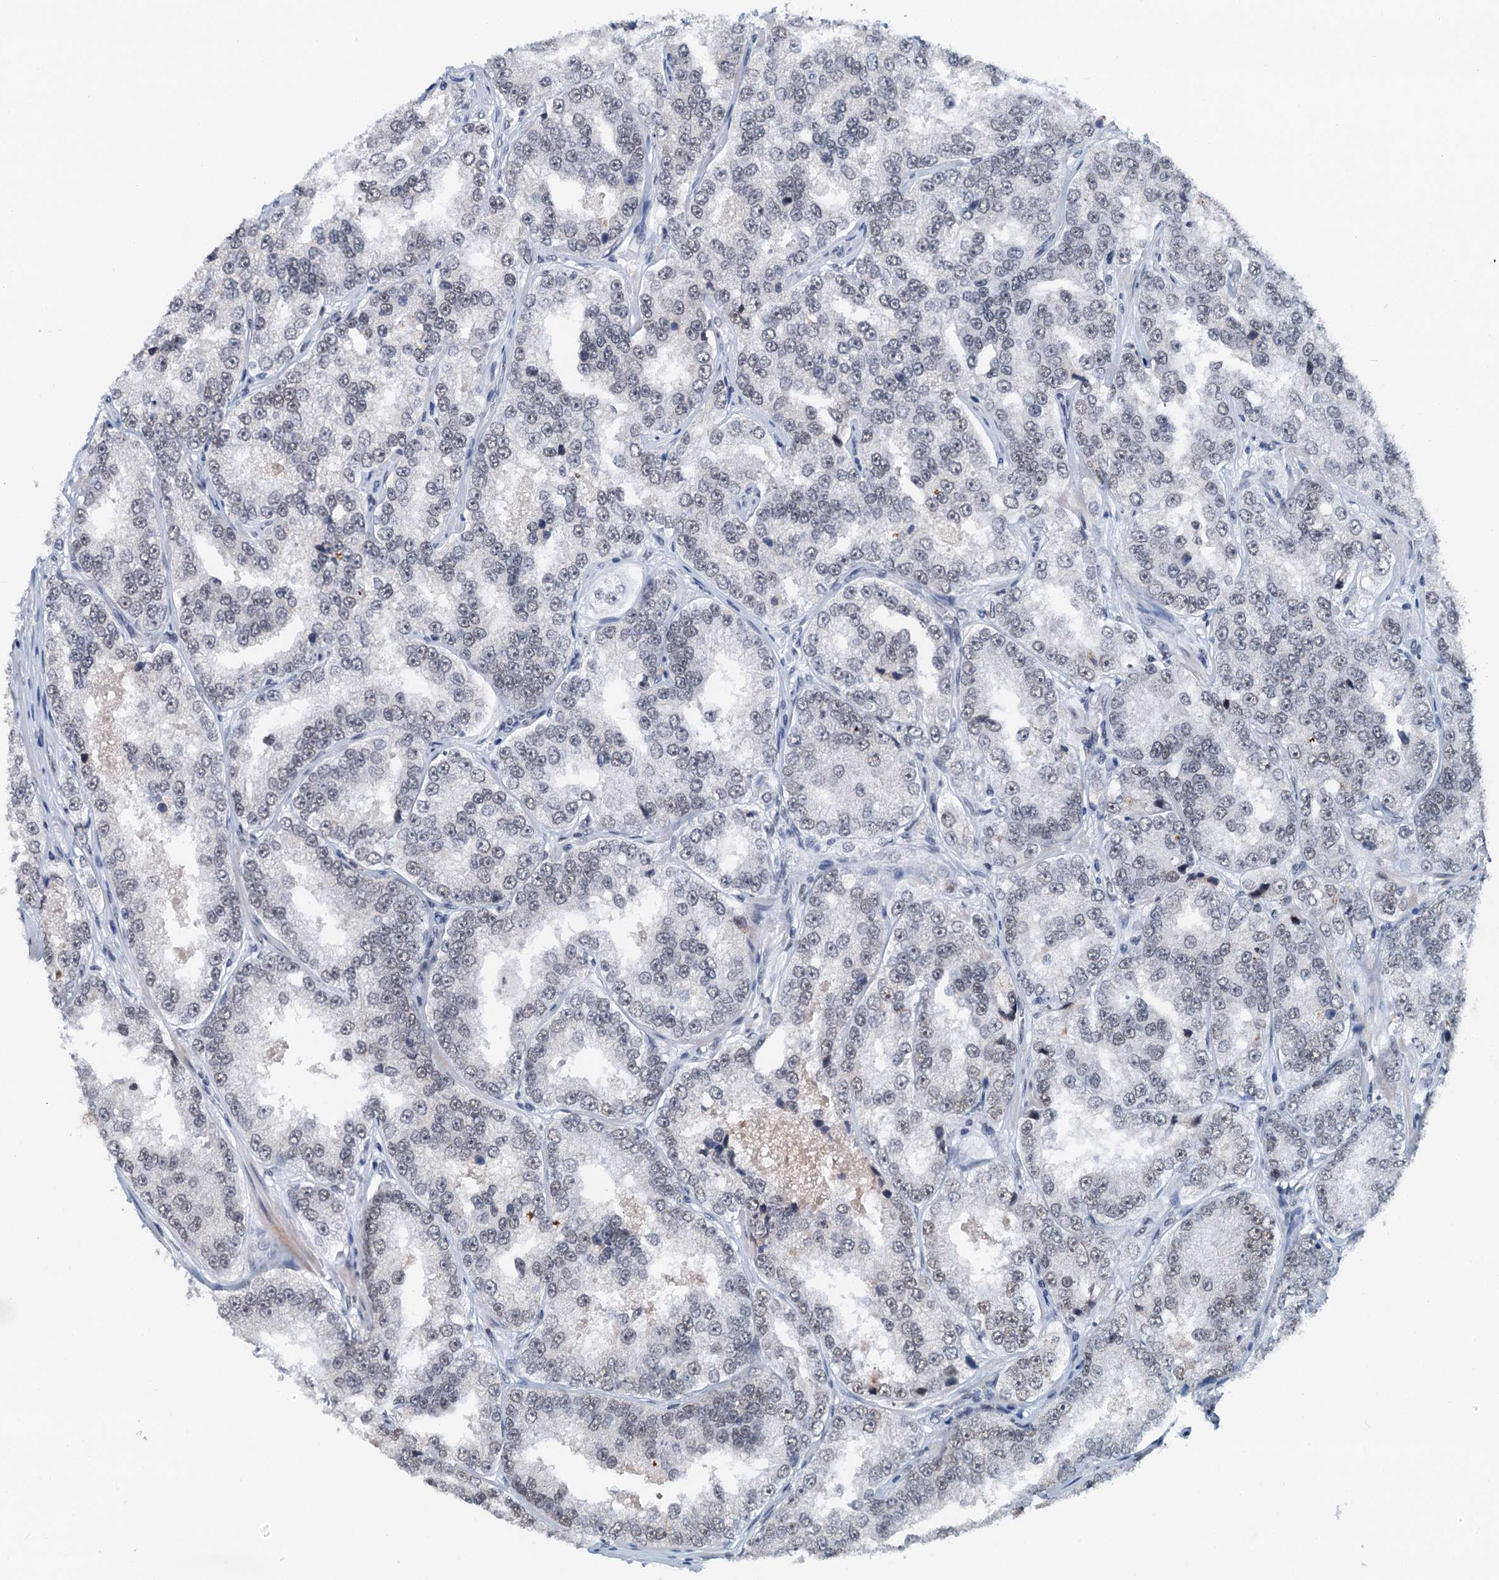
{"staining": {"intensity": "weak", "quantity": "25%-75%", "location": "nuclear"}, "tissue": "prostate cancer", "cell_type": "Tumor cells", "image_type": "cancer", "snomed": [{"axis": "morphology", "description": "Normal tissue, NOS"}, {"axis": "morphology", "description": "Adenocarcinoma, High grade"}, {"axis": "topography", "description": "Prostate"}], "caption": "Brown immunohistochemical staining in prostate adenocarcinoma (high-grade) demonstrates weak nuclear positivity in about 25%-75% of tumor cells.", "gene": "SNRPD1", "patient": {"sex": "male", "age": 83}}